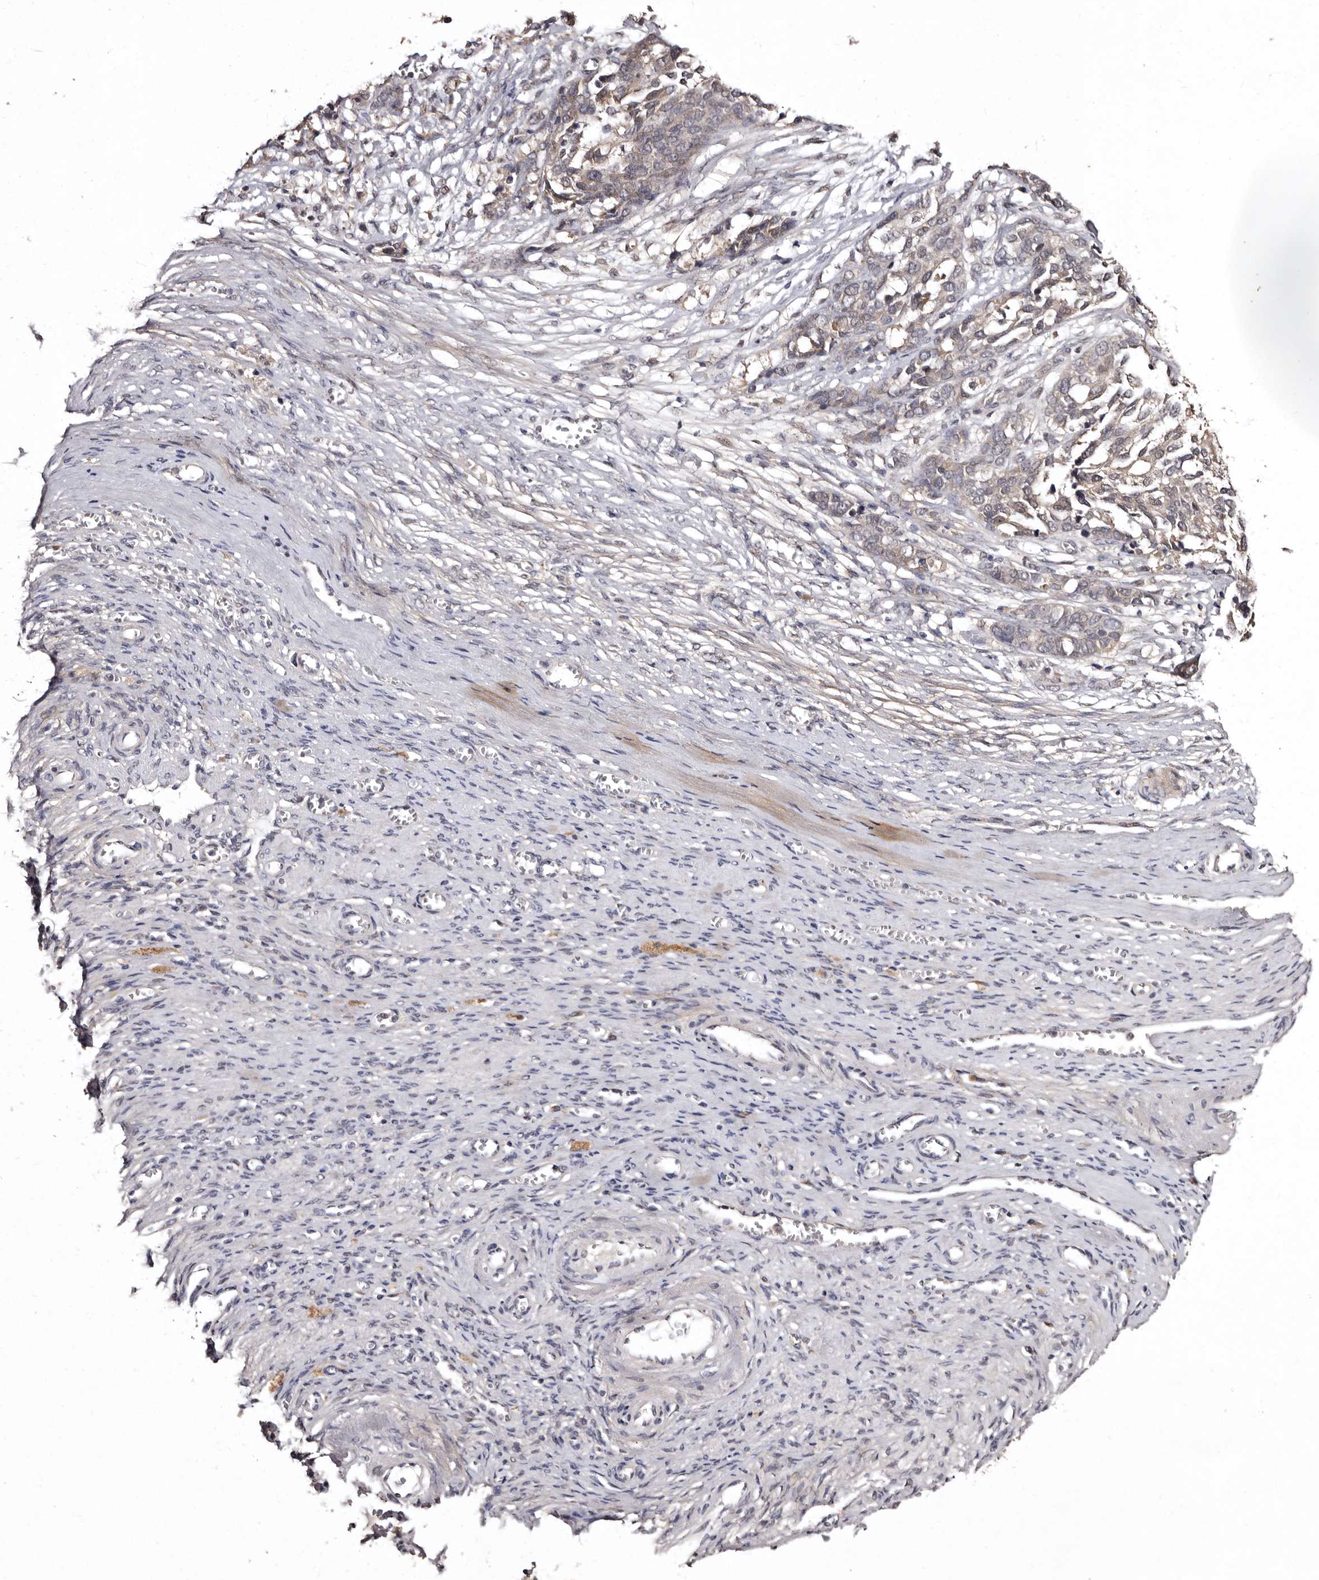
{"staining": {"intensity": "weak", "quantity": "<25%", "location": "cytoplasmic/membranous"}, "tissue": "ovarian cancer", "cell_type": "Tumor cells", "image_type": "cancer", "snomed": [{"axis": "morphology", "description": "Cystadenocarcinoma, serous, NOS"}, {"axis": "topography", "description": "Ovary"}], "caption": "Tumor cells show no significant protein positivity in serous cystadenocarcinoma (ovarian). (Brightfield microscopy of DAB (3,3'-diaminobenzidine) IHC at high magnification).", "gene": "FAM91A1", "patient": {"sex": "female", "age": 44}}